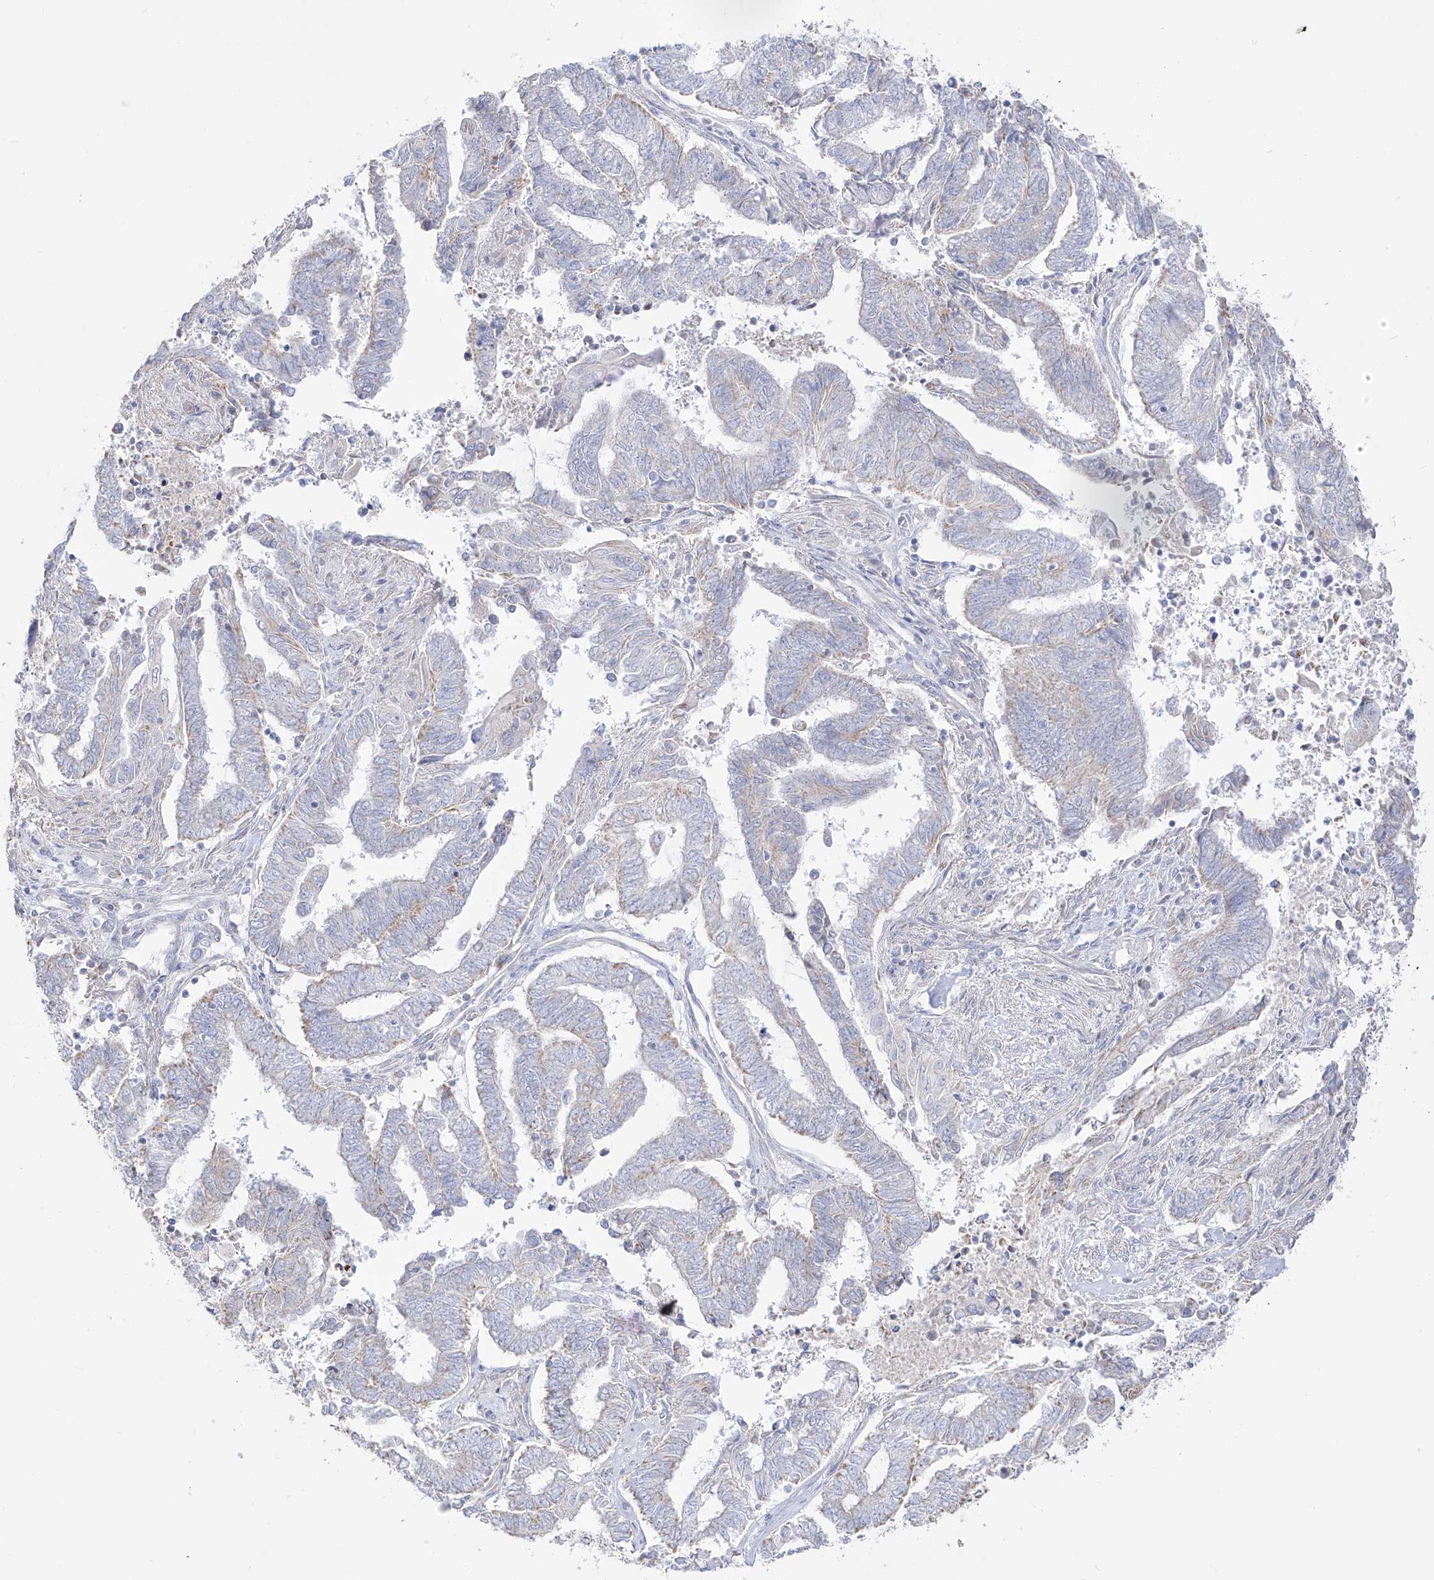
{"staining": {"intensity": "negative", "quantity": "none", "location": "none"}, "tissue": "endometrial cancer", "cell_type": "Tumor cells", "image_type": "cancer", "snomed": [{"axis": "morphology", "description": "Adenocarcinoma, NOS"}, {"axis": "topography", "description": "Uterus"}, {"axis": "topography", "description": "Endometrium"}], "caption": "This is a photomicrograph of immunohistochemistry staining of endometrial cancer, which shows no staining in tumor cells.", "gene": "RCHY1", "patient": {"sex": "female", "age": 70}}